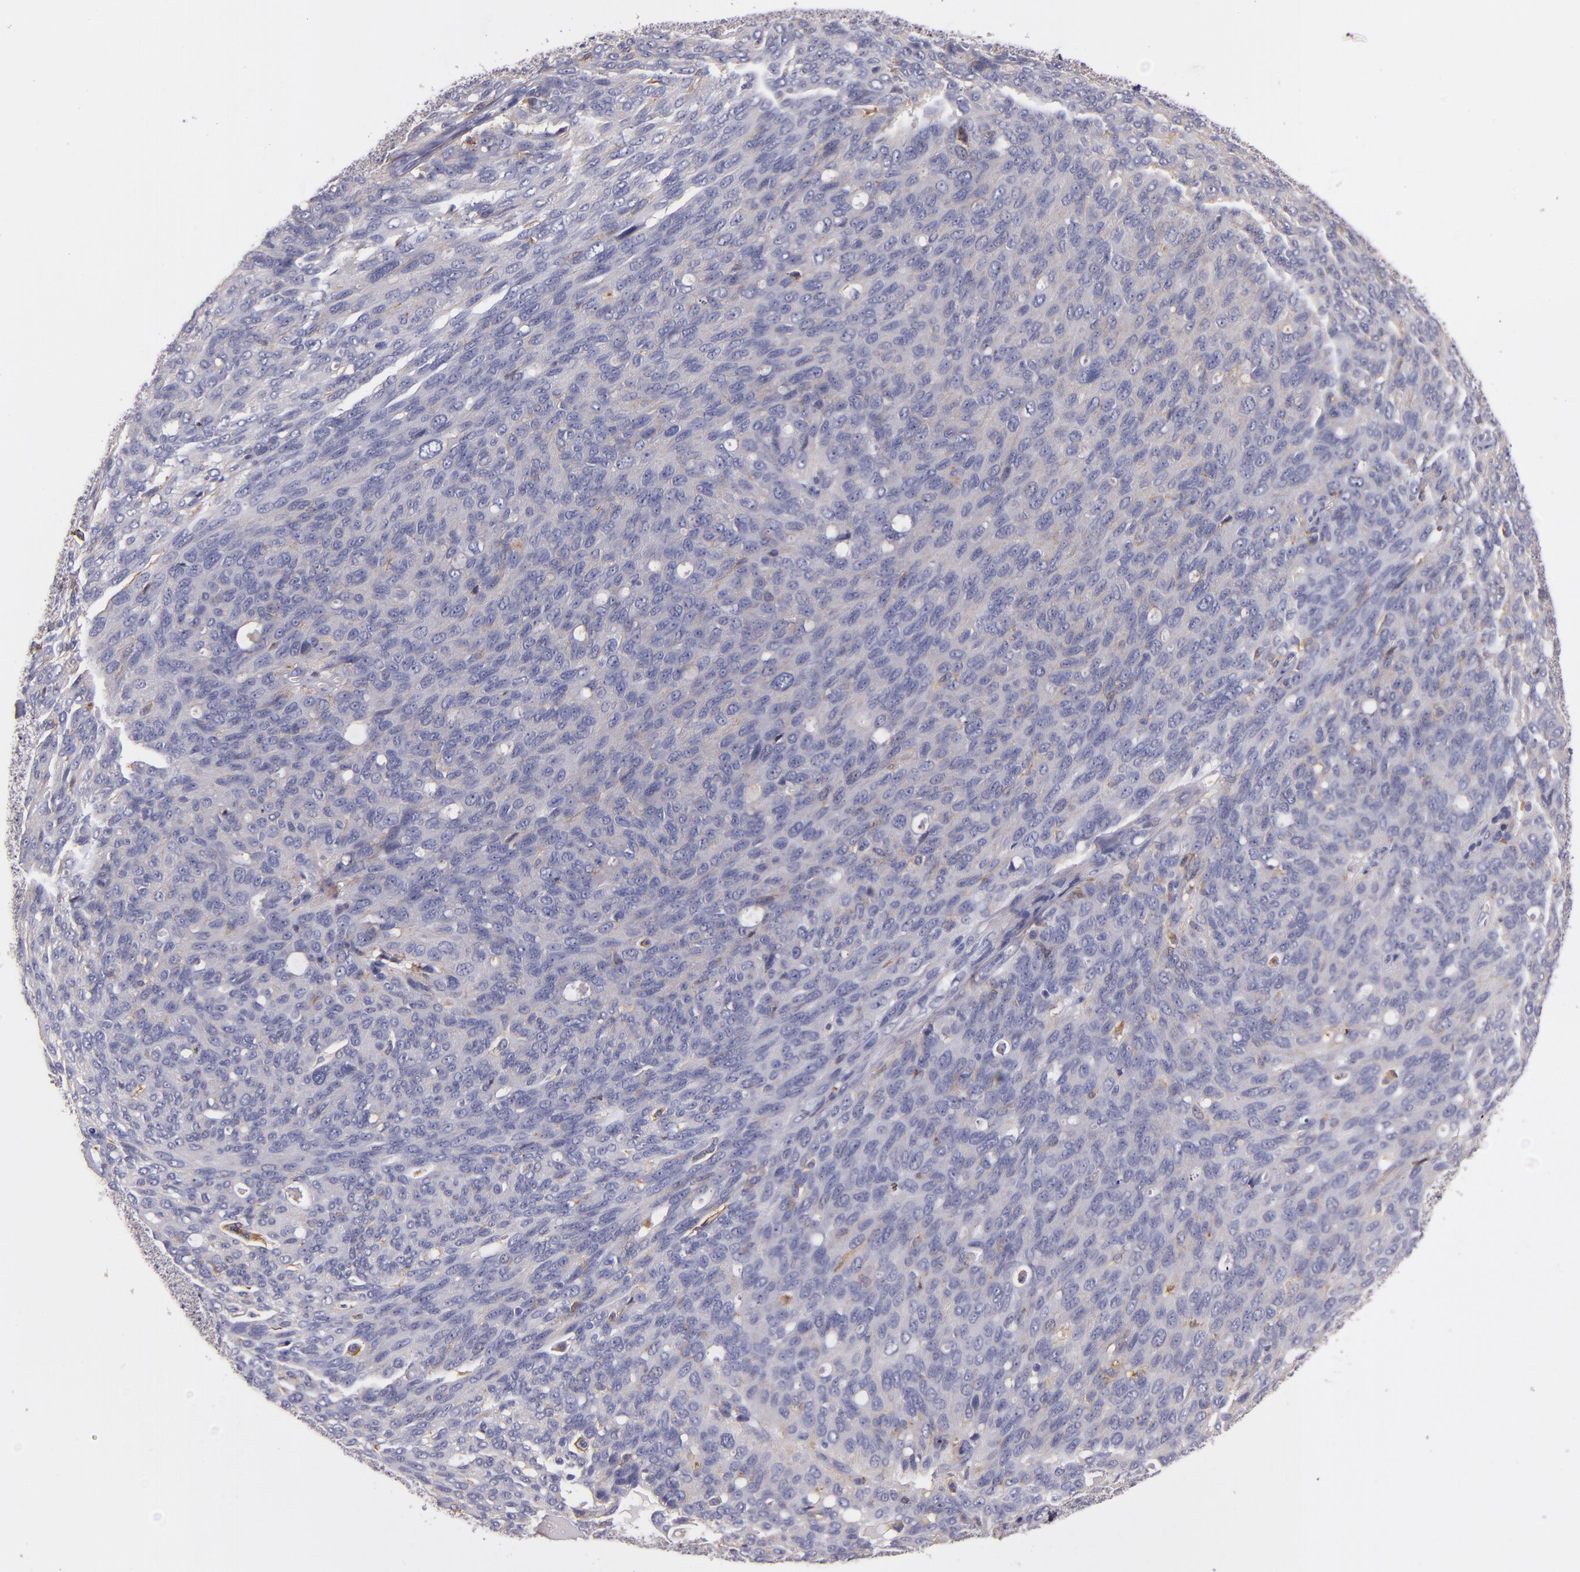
{"staining": {"intensity": "weak", "quantity": "<25%", "location": "cytoplasmic/membranous"}, "tissue": "ovarian cancer", "cell_type": "Tumor cells", "image_type": "cancer", "snomed": [{"axis": "morphology", "description": "Carcinoma, endometroid"}, {"axis": "topography", "description": "Ovary"}], "caption": "There is no significant positivity in tumor cells of ovarian cancer (endometroid carcinoma). (Brightfield microscopy of DAB (3,3'-diaminobenzidine) immunohistochemistry at high magnification).", "gene": "C5AR1", "patient": {"sex": "female", "age": 60}}